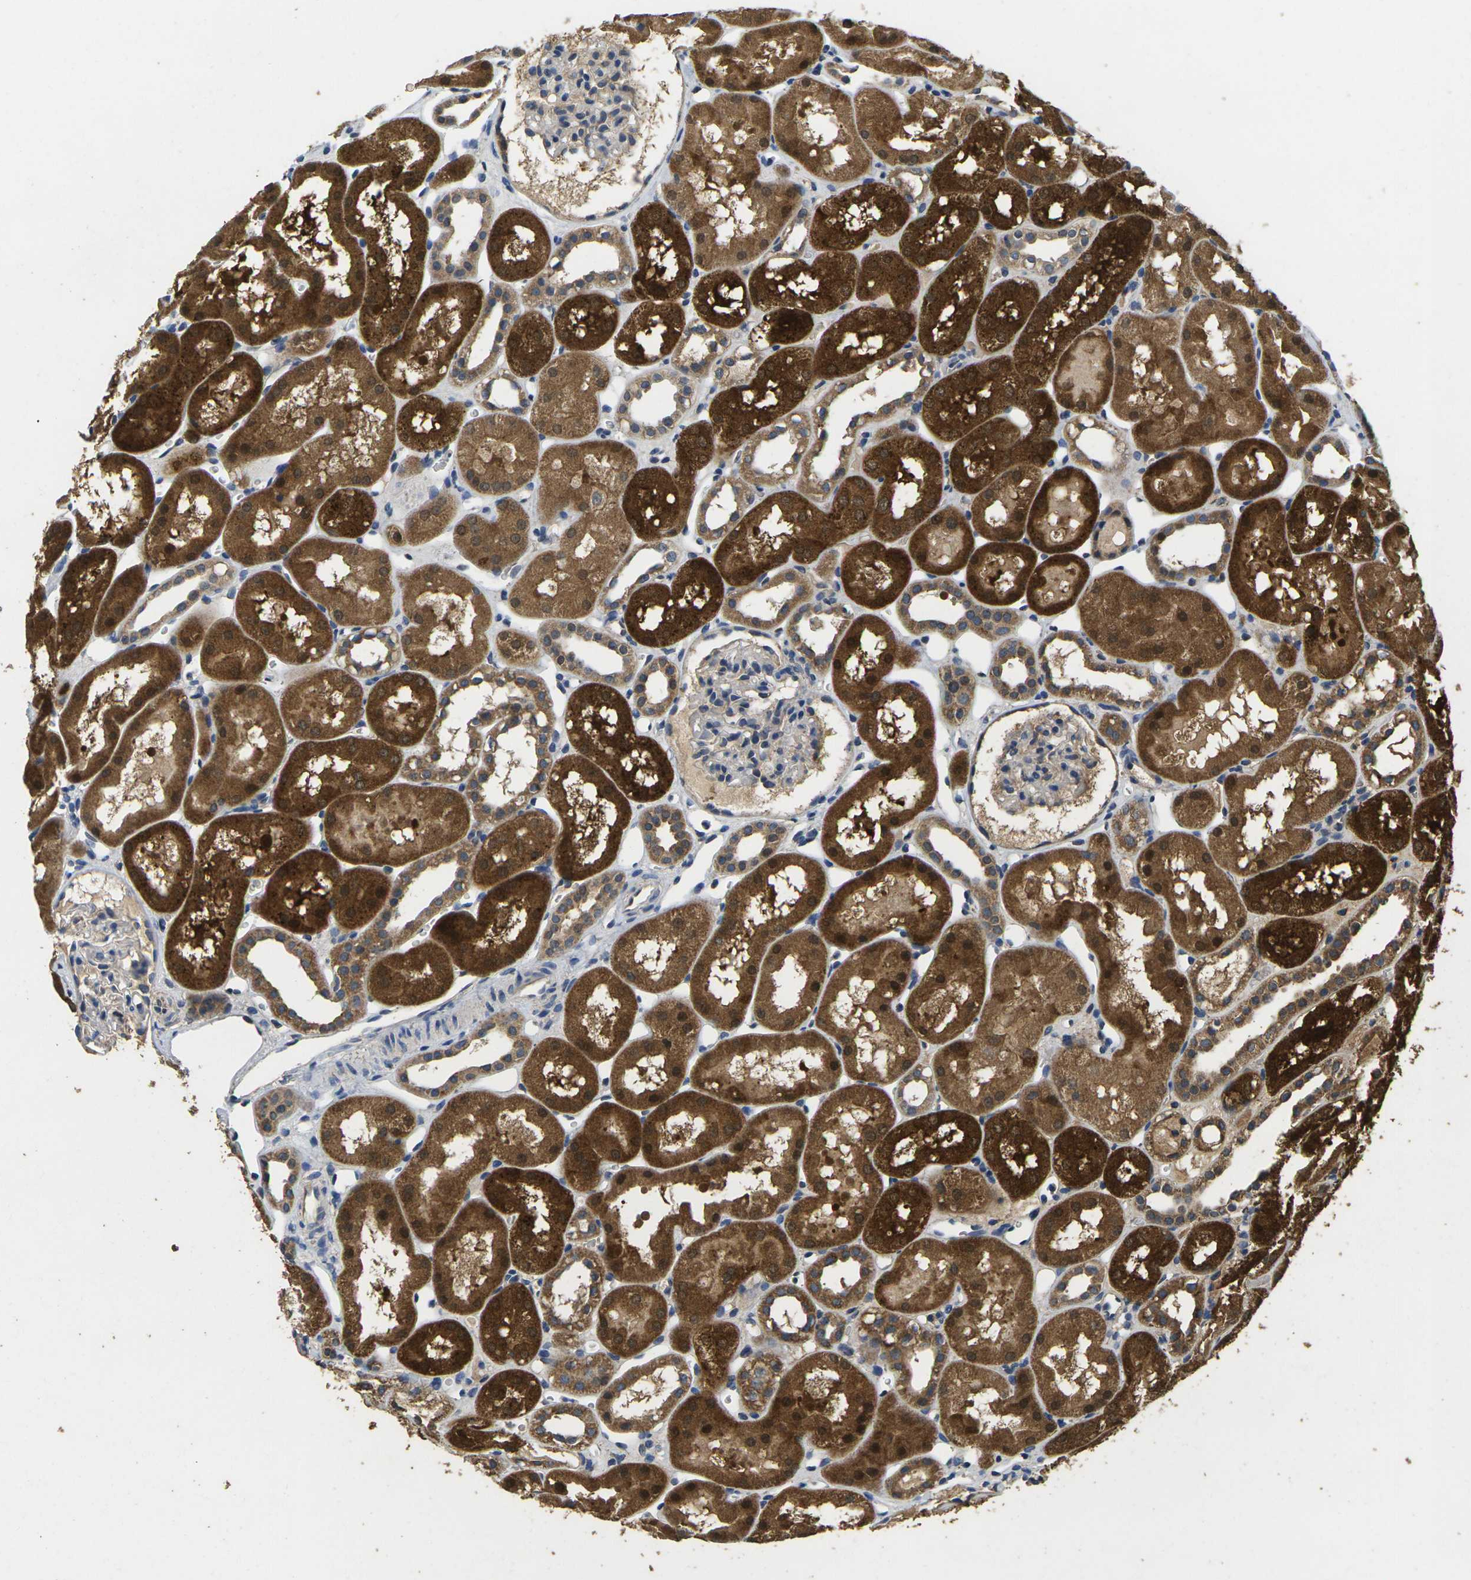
{"staining": {"intensity": "weak", "quantity": "<25%", "location": "cytoplasmic/membranous"}, "tissue": "kidney", "cell_type": "Cells in glomeruli", "image_type": "normal", "snomed": [{"axis": "morphology", "description": "Normal tissue, NOS"}, {"axis": "topography", "description": "Kidney"}, {"axis": "topography", "description": "Urinary bladder"}], "caption": "Cells in glomeruli are negative for protein expression in unremarkable human kidney.", "gene": "MAPK11", "patient": {"sex": "male", "age": 16}}